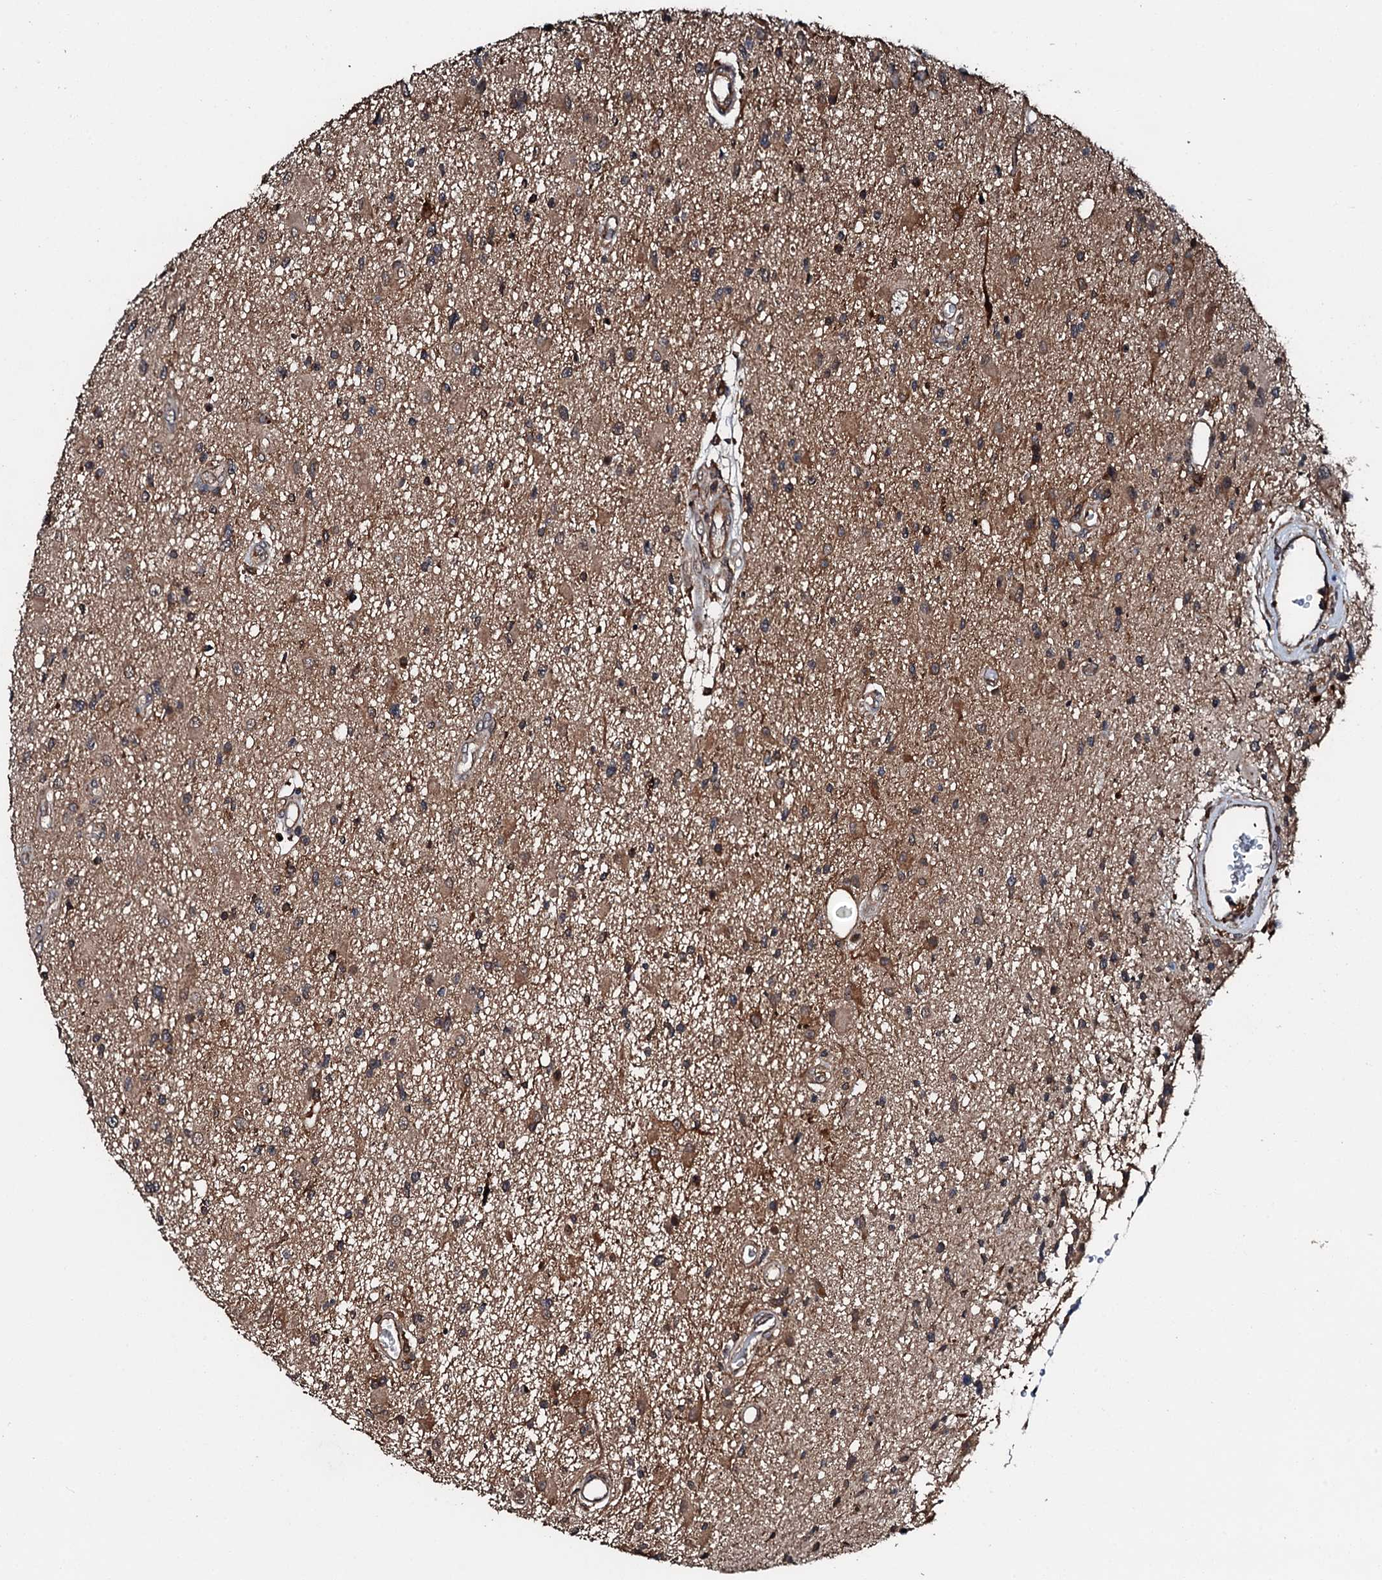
{"staining": {"intensity": "moderate", "quantity": "<25%", "location": "cytoplasmic/membranous"}, "tissue": "glioma", "cell_type": "Tumor cells", "image_type": "cancer", "snomed": [{"axis": "morphology", "description": "Glioma, malignant, High grade"}, {"axis": "topography", "description": "Brain"}], "caption": "There is low levels of moderate cytoplasmic/membranous positivity in tumor cells of high-grade glioma (malignant), as demonstrated by immunohistochemical staining (brown color).", "gene": "FGD4", "patient": {"sex": "male", "age": 33}}